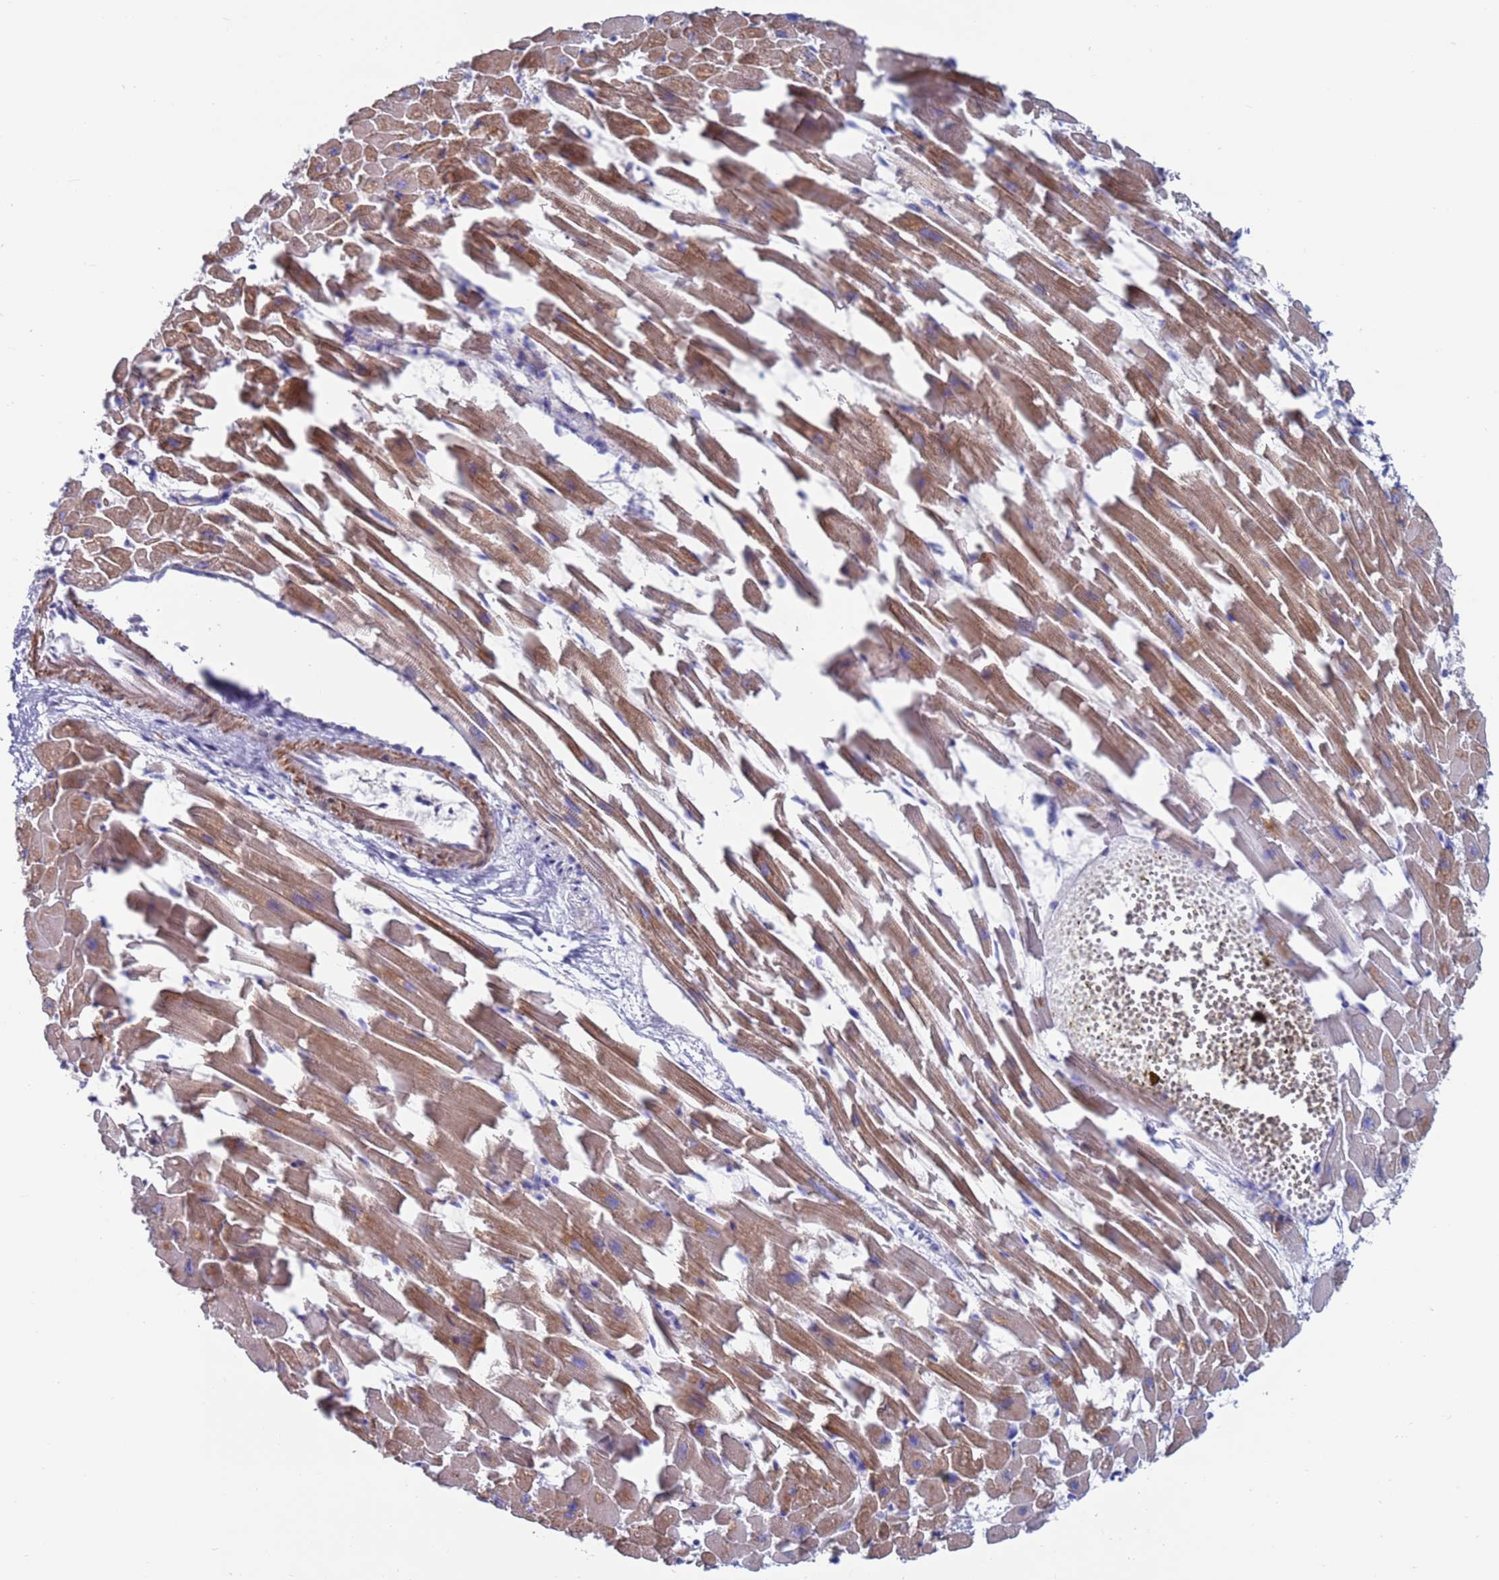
{"staining": {"intensity": "moderate", "quantity": ">75%", "location": "cytoplasmic/membranous"}, "tissue": "heart muscle", "cell_type": "Cardiomyocytes", "image_type": "normal", "snomed": [{"axis": "morphology", "description": "Normal tissue, NOS"}, {"axis": "topography", "description": "Heart"}], "caption": "A photomicrograph showing moderate cytoplasmic/membranous expression in approximately >75% of cardiomyocytes in benign heart muscle, as visualized by brown immunohistochemical staining.", "gene": "GREB1L", "patient": {"sex": "female", "age": 64}}